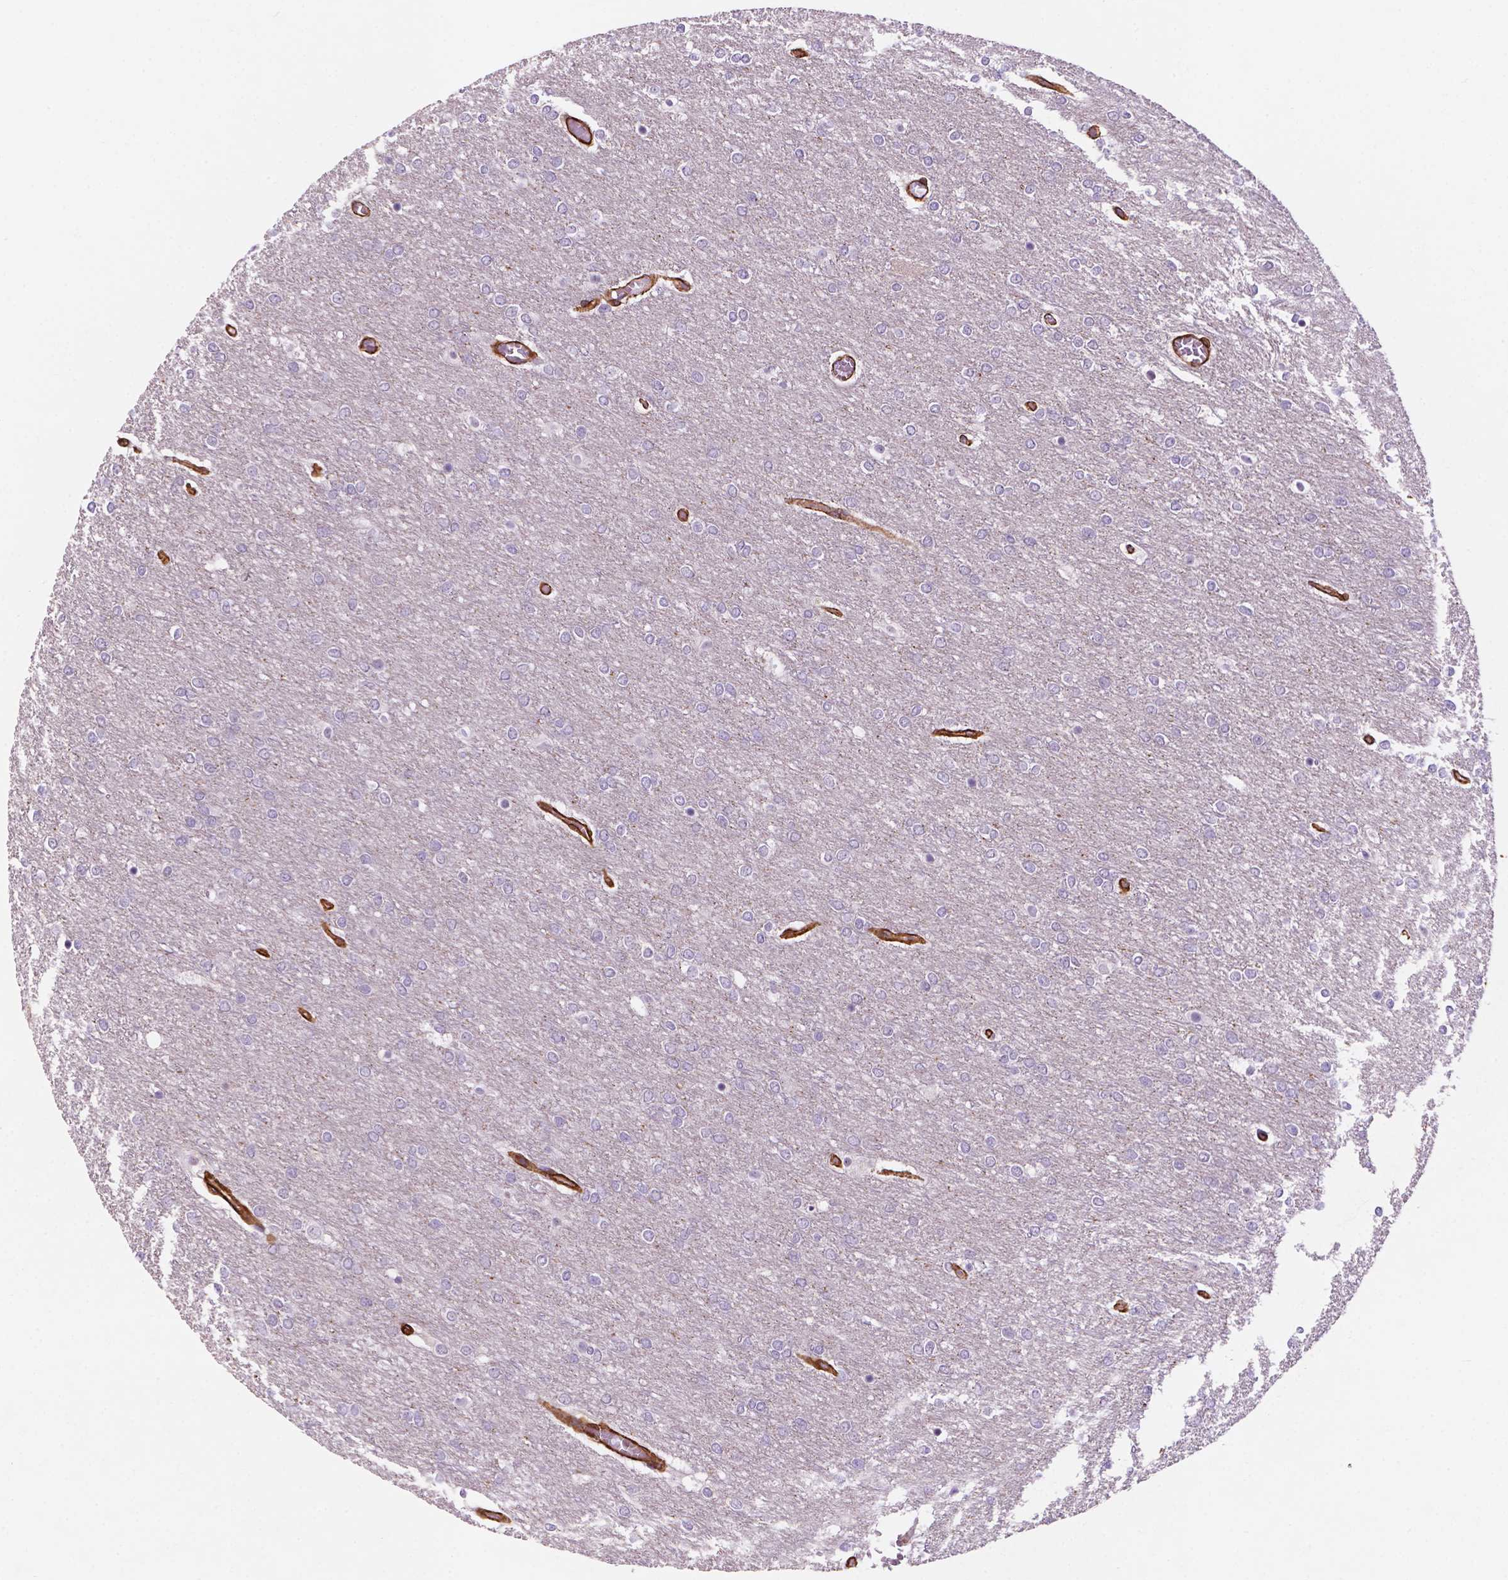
{"staining": {"intensity": "negative", "quantity": "none", "location": "none"}, "tissue": "glioma", "cell_type": "Tumor cells", "image_type": "cancer", "snomed": [{"axis": "morphology", "description": "Glioma, malignant, High grade"}, {"axis": "topography", "description": "Brain"}], "caption": "Tumor cells show no significant protein expression in glioma.", "gene": "EGFL8", "patient": {"sex": "female", "age": 61}}